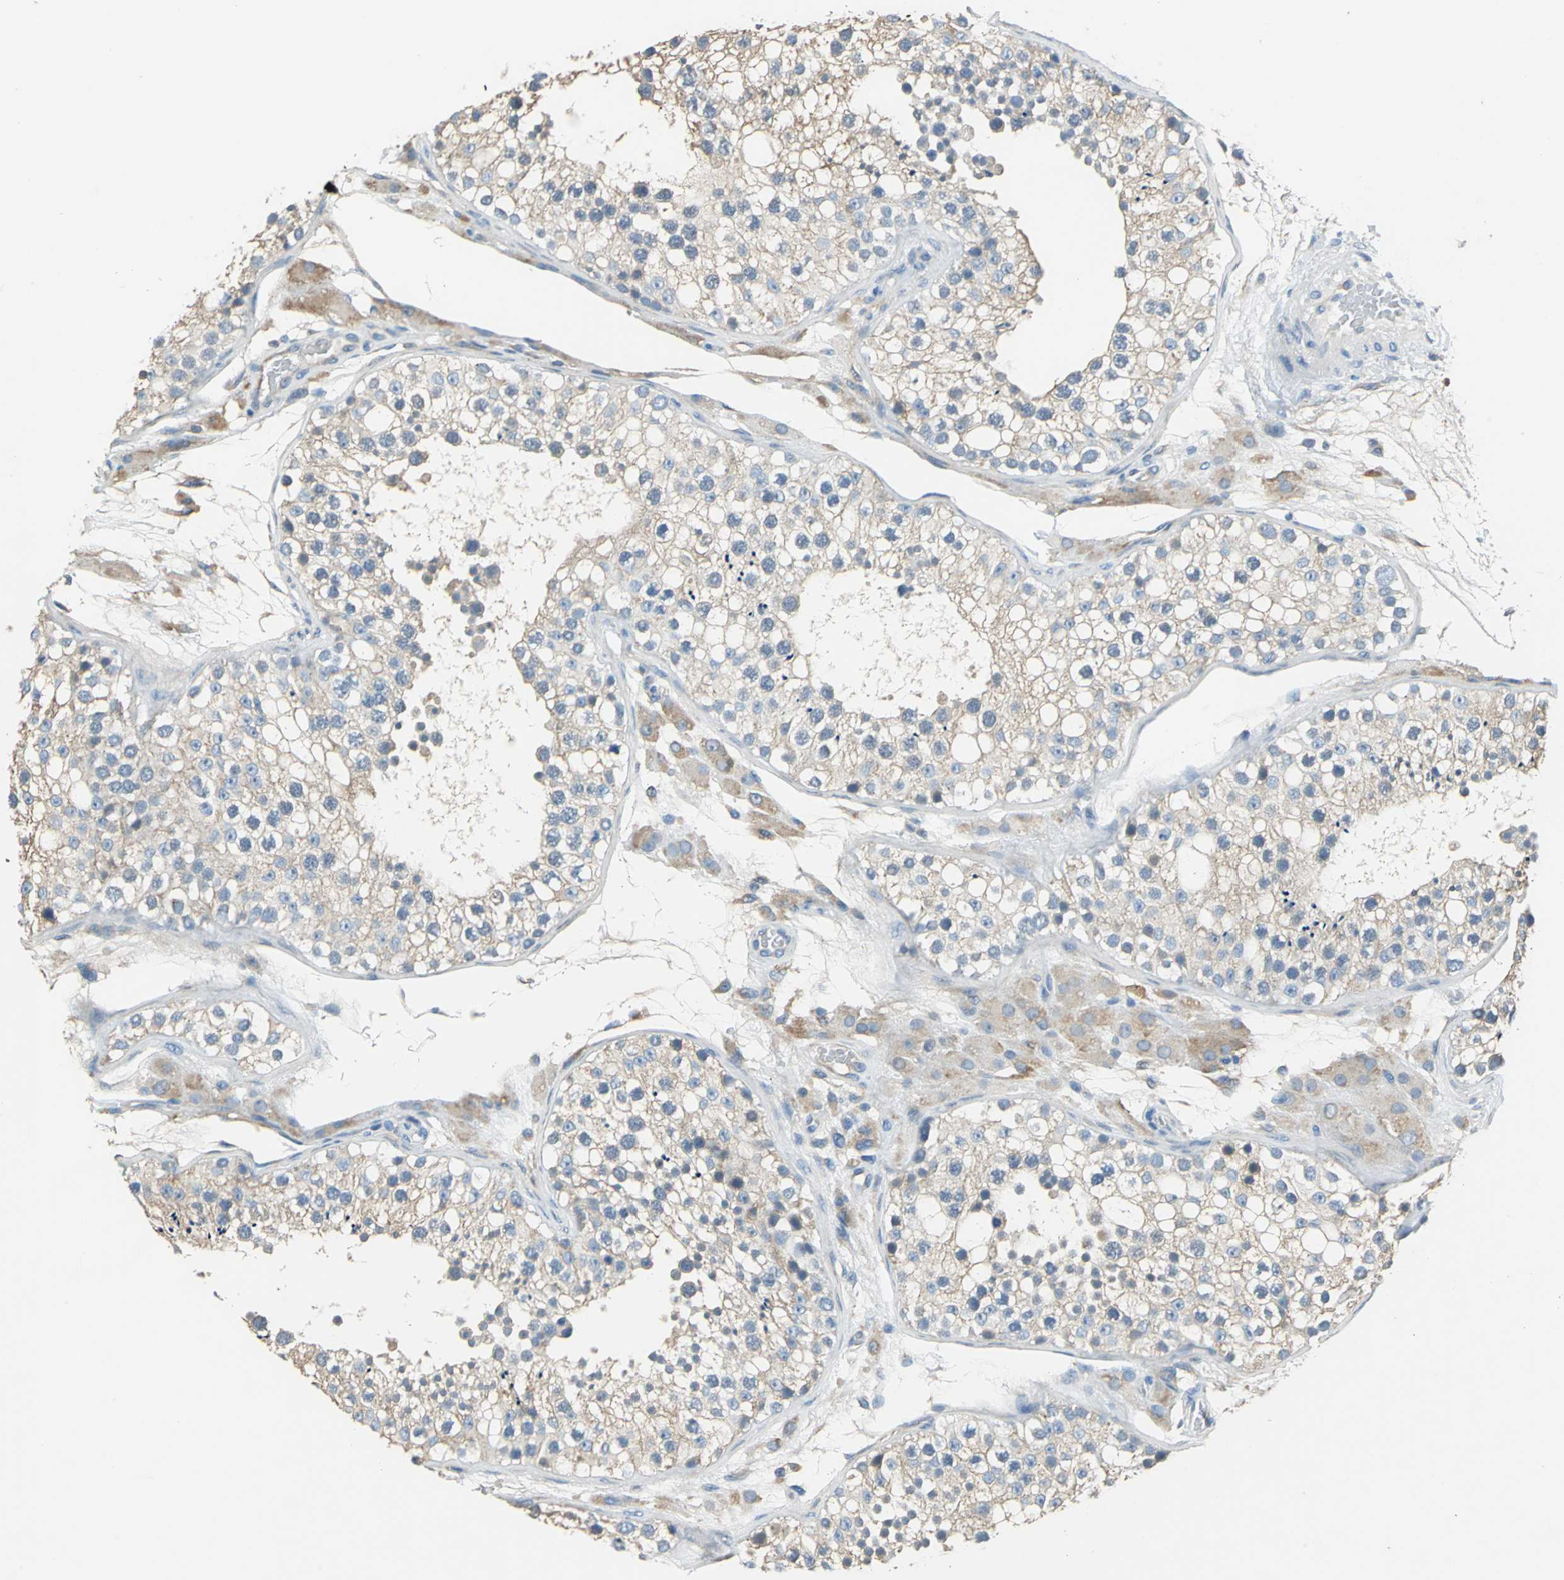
{"staining": {"intensity": "weak", "quantity": "25%-75%", "location": "cytoplasmic/membranous"}, "tissue": "testis", "cell_type": "Cells in seminiferous ducts", "image_type": "normal", "snomed": [{"axis": "morphology", "description": "Normal tissue, NOS"}, {"axis": "topography", "description": "Testis"}], "caption": "A high-resolution histopathology image shows IHC staining of unremarkable testis, which reveals weak cytoplasmic/membranous expression in about 25%-75% of cells in seminiferous ducts.", "gene": "PRKCA", "patient": {"sex": "male", "age": 26}}